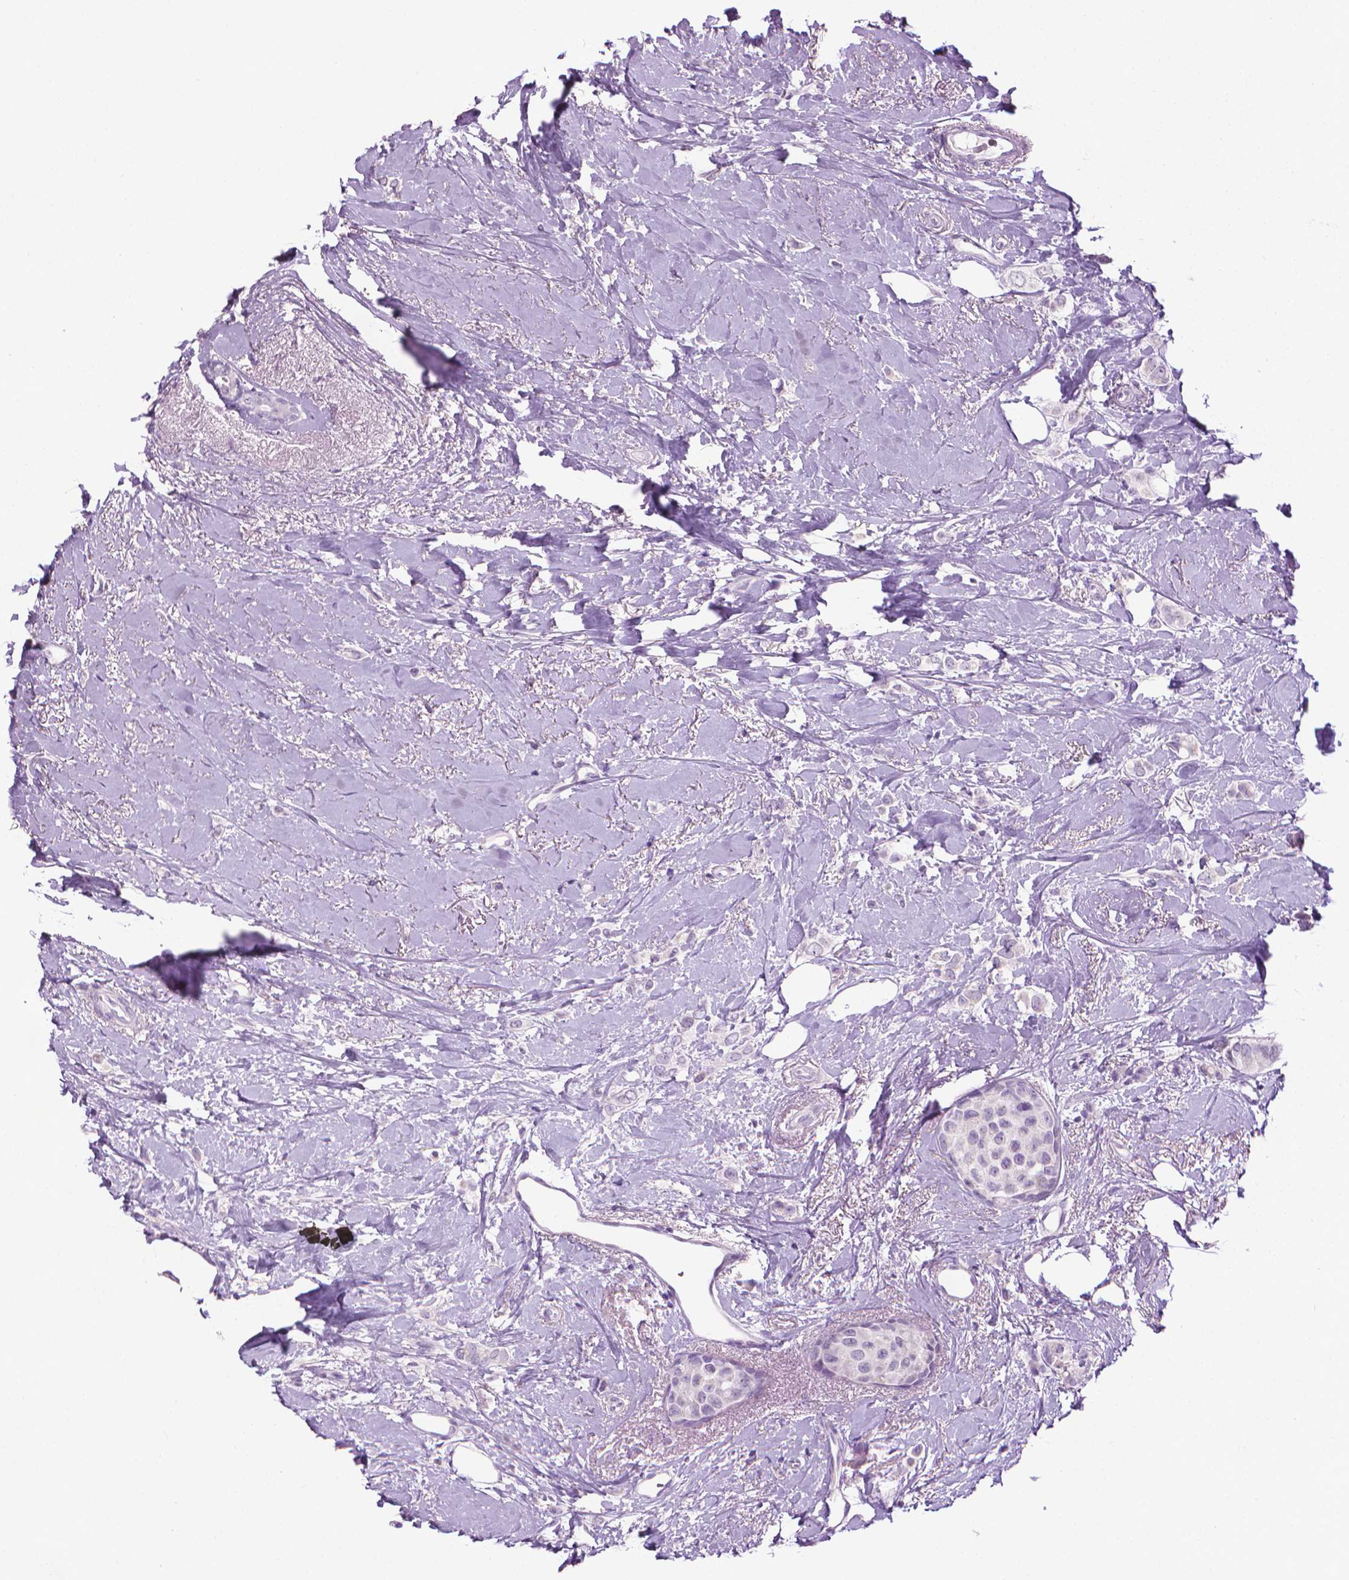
{"staining": {"intensity": "negative", "quantity": "none", "location": "none"}, "tissue": "breast cancer", "cell_type": "Tumor cells", "image_type": "cancer", "snomed": [{"axis": "morphology", "description": "Lobular carcinoma"}, {"axis": "topography", "description": "Breast"}], "caption": "The photomicrograph demonstrates no significant expression in tumor cells of breast cancer.", "gene": "DNAI7", "patient": {"sex": "female", "age": 66}}